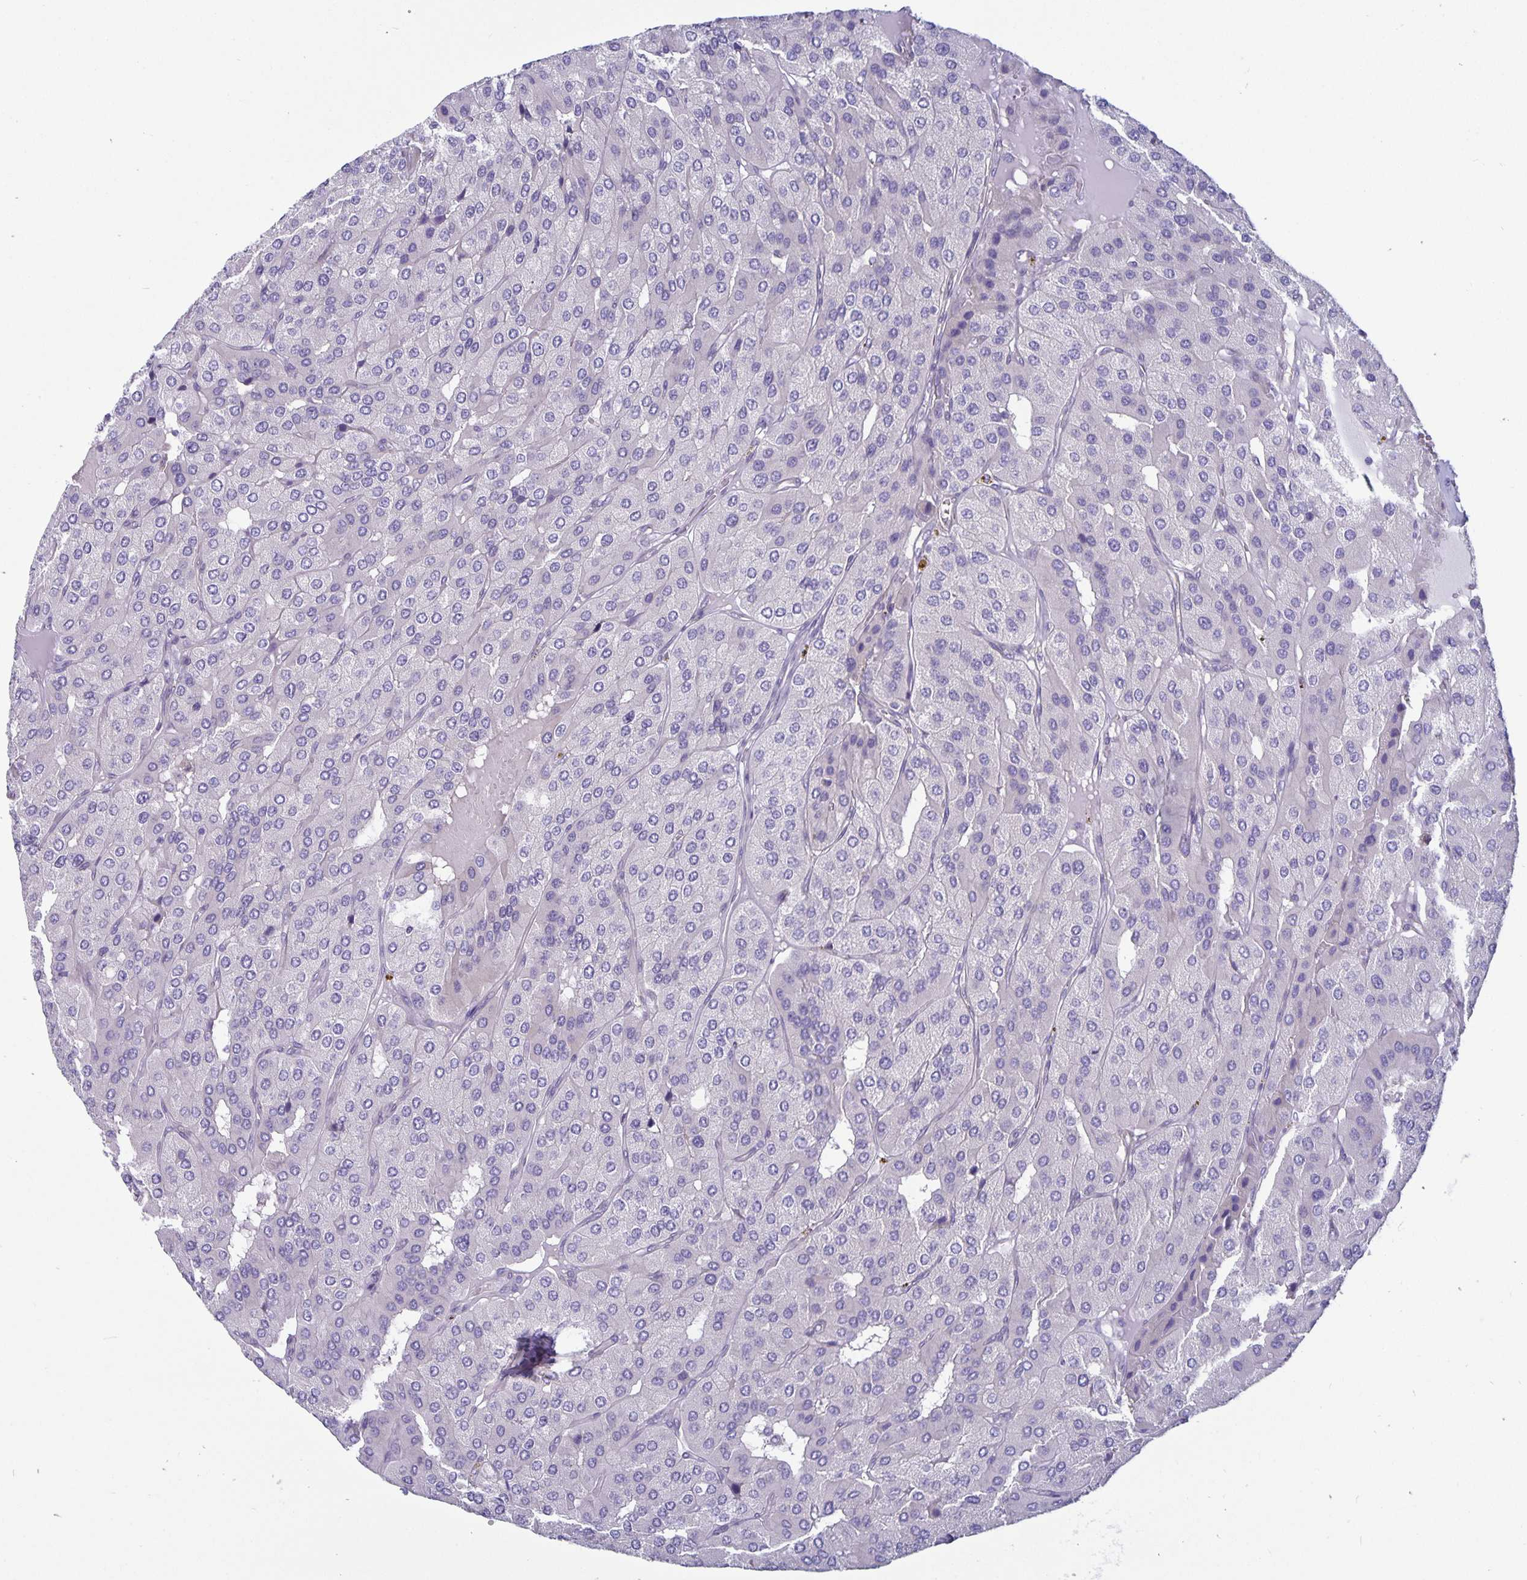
{"staining": {"intensity": "negative", "quantity": "none", "location": "none"}, "tissue": "parathyroid gland", "cell_type": "Glandular cells", "image_type": "normal", "snomed": [{"axis": "morphology", "description": "Normal tissue, NOS"}, {"axis": "morphology", "description": "Adenoma, NOS"}, {"axis": "topography", "description": "Parathyroid gland"}], "caption": "DAB (3,3'-diaminobenzidine) immunohistochemical staining of unremarkable parathyroid gland reveals no significant positivity in glandular cells.", "gene": "PLCB3", "patient": {"sex": "female", "age": 86}}